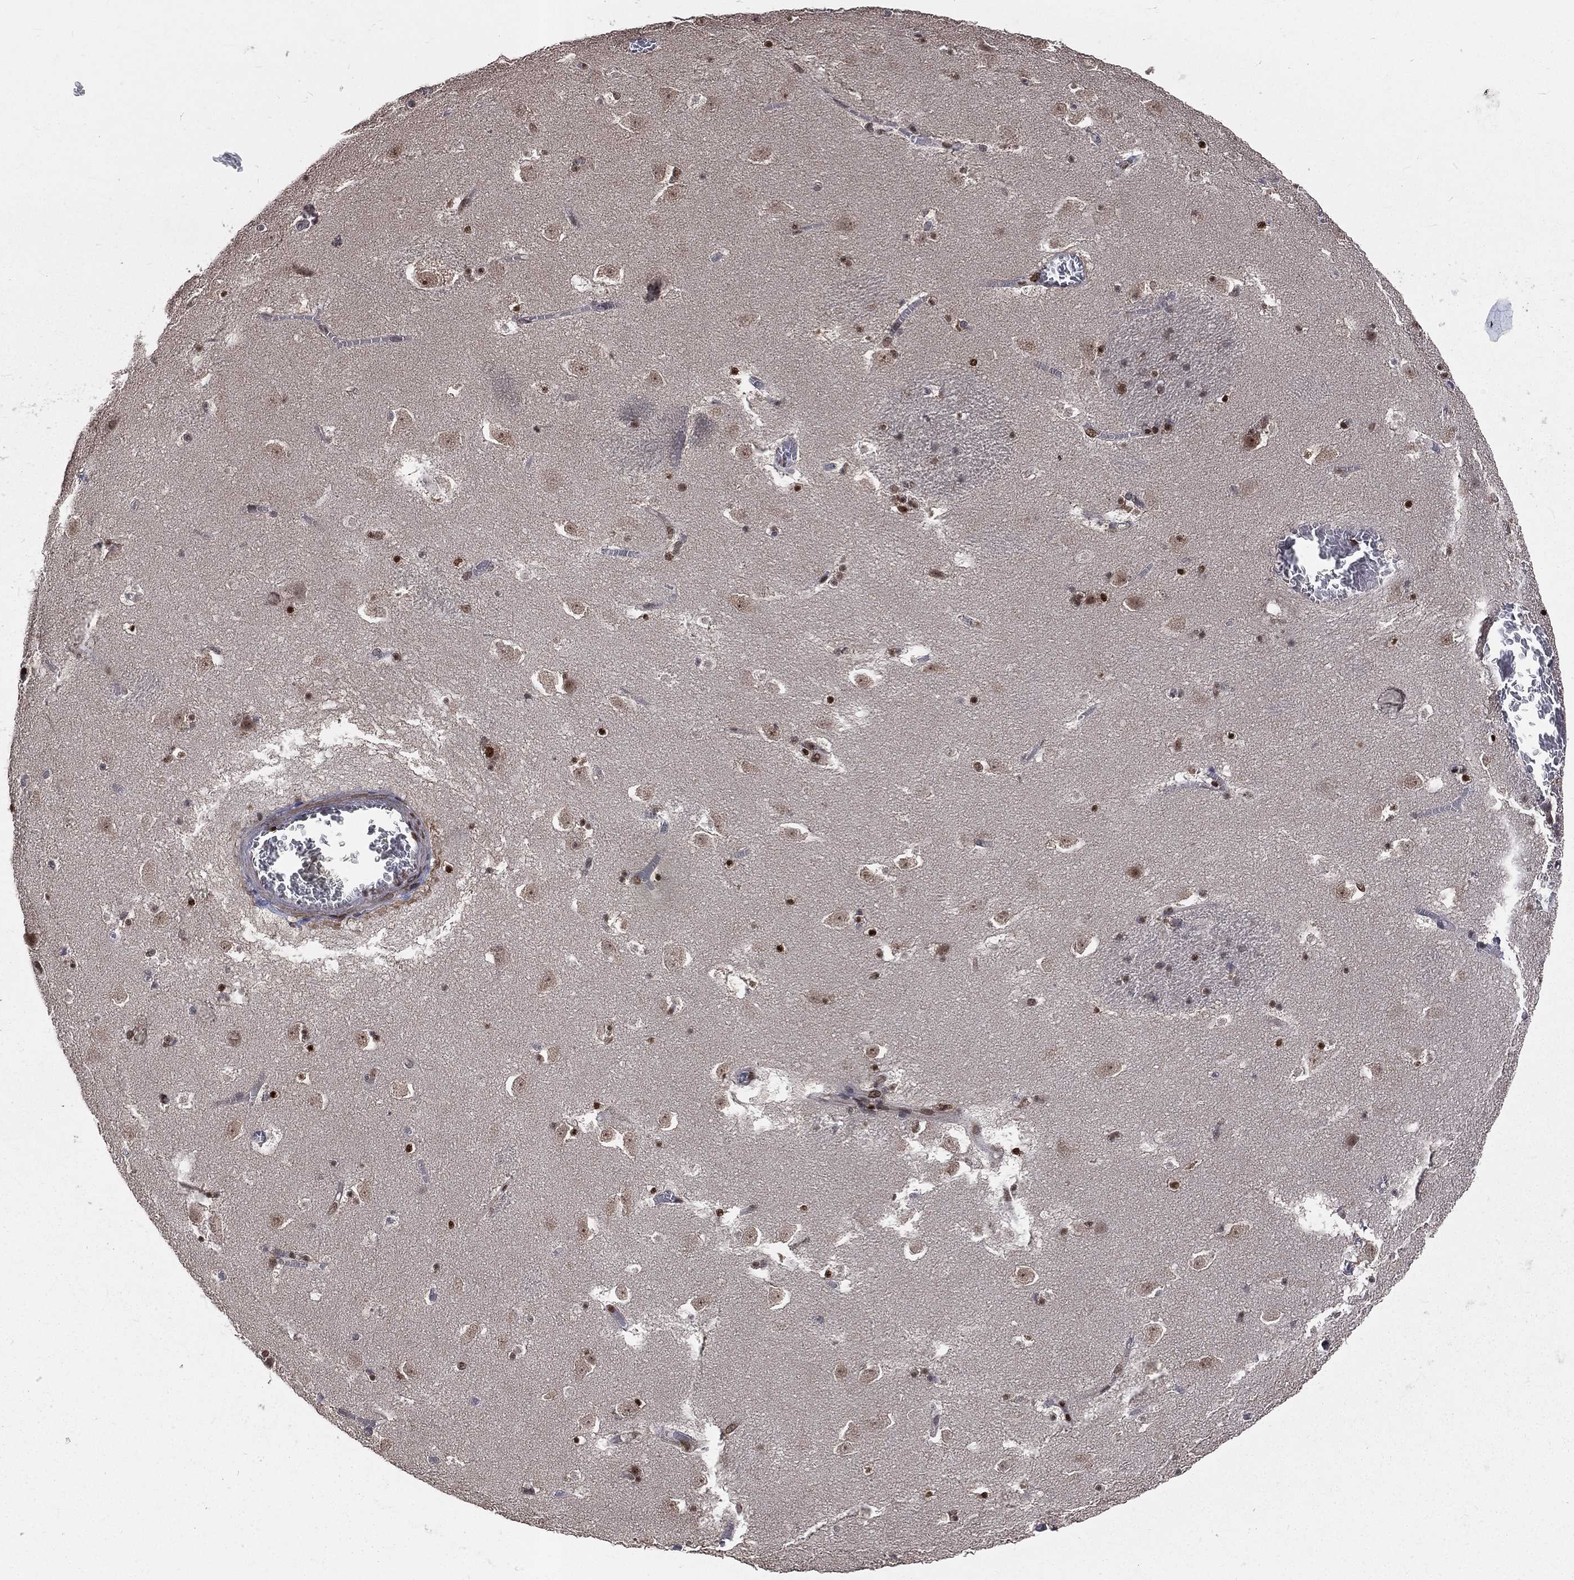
{"staining": {"intensity": "strong", "quantity": "<25%", "location": "nuclear"}, "tissue": "caudate", "cell_type": "Glial cells", "image_type": "normal", "snomed": [{"axis": "morphology", "description": "Normal tissue, NOS"}, {"axis": "topography", "description": "Lateral ventricle wall"}], "caption": "IHC staining of normal caudate, which displays medium levels of strong nuclear positivity in about <25% of glial cells indicating strong nuclear protein staining. The staining was performed using DAB (3,3'-diaminobenzidine) (brown) for protein detection and nuclei were counterstained in hematoxylin (blue).", "gene": "POLB", "patient": {"sex": "female", "age": 42}}